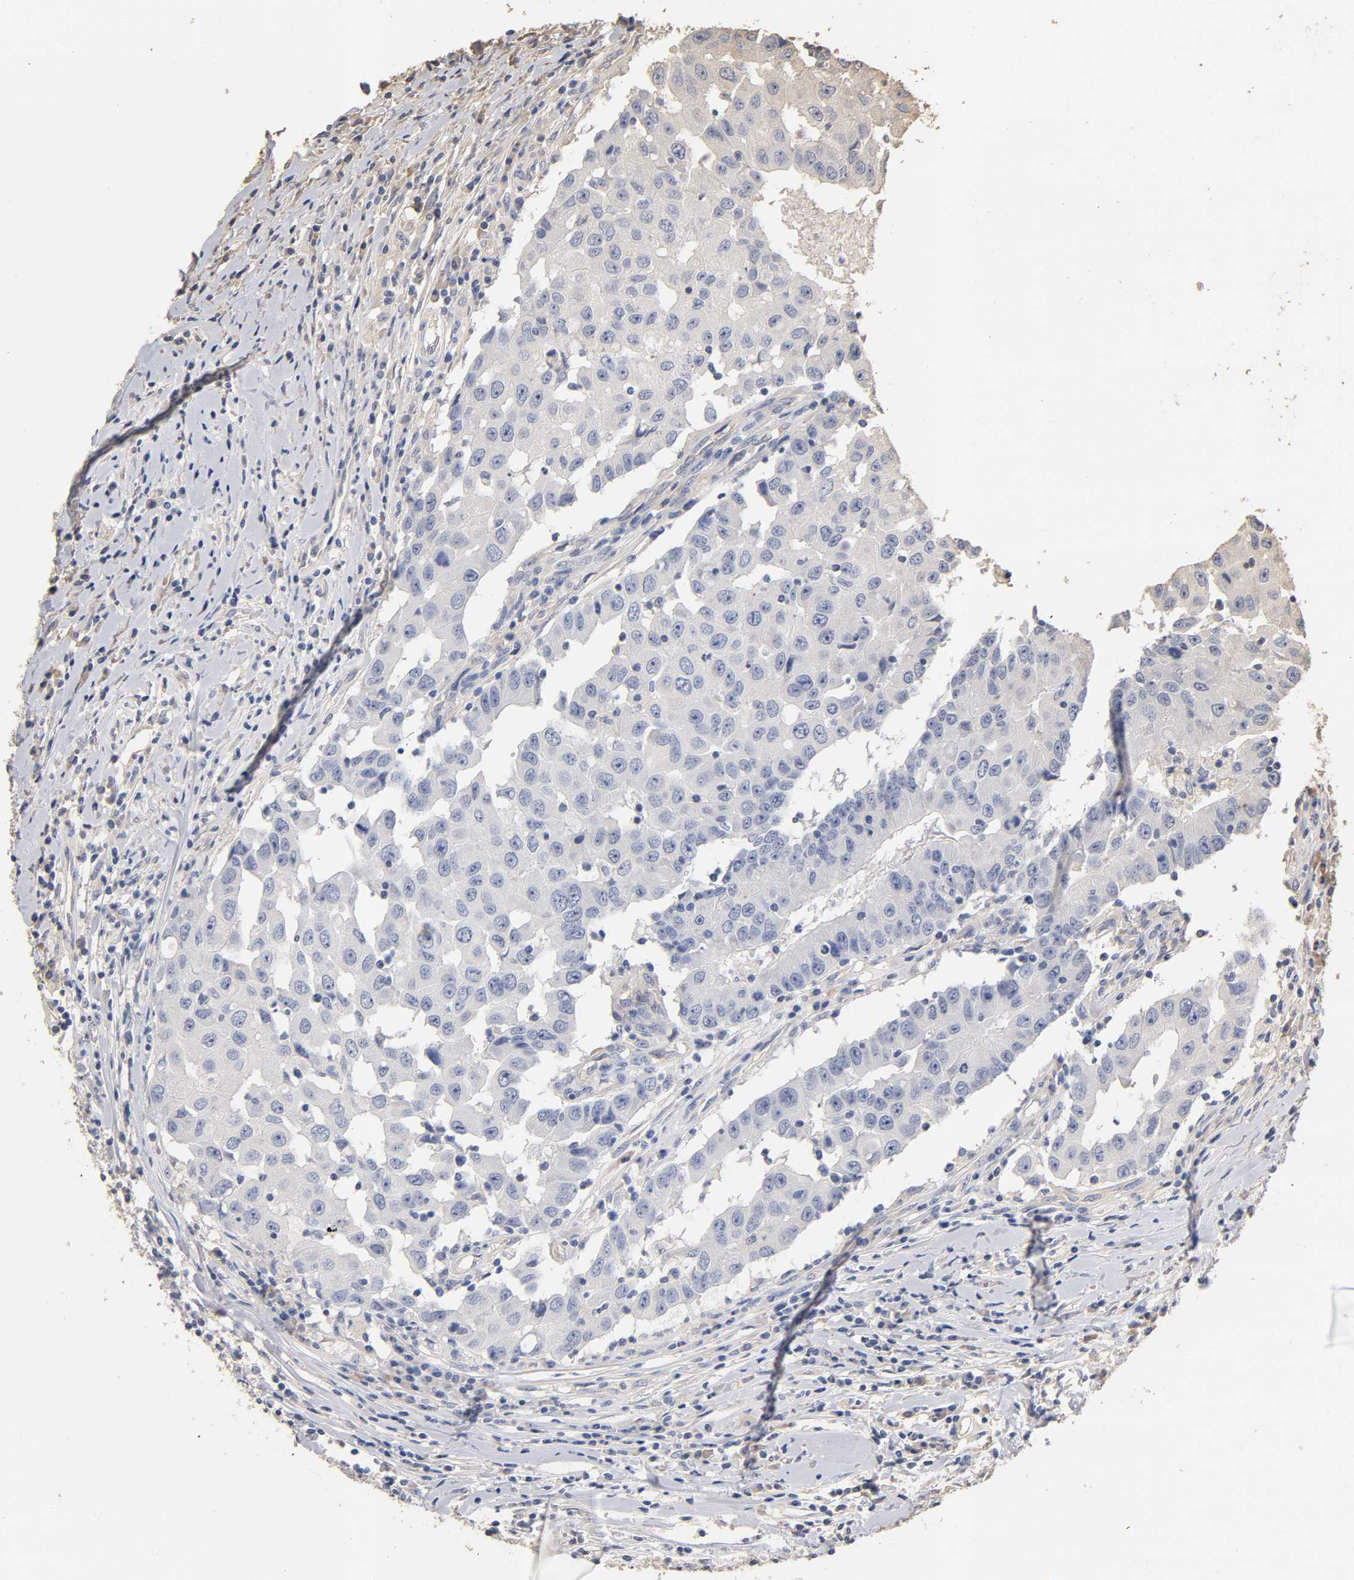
{"staining": {"intensity": "negative", "quantity": "none", "location": "none"}, "tissue": "breast cancer", "cell_type": "Tumor cells", "image_type": "cancer", "snomed": [{"axis": "morphology", "description": "Duct carcinoma"}, {"axis": "topography", "description": "Breast"}], "caption": "Immunohistochemistry of human breast invasive ductal carcinoma shows no expression in tumor cells. The staining is performed using DAB brown chromogen with nuclei counter-stained in using hematoxylin.", "gene": "VSIG4", "patient": {"sex": "female", "age": 27}}